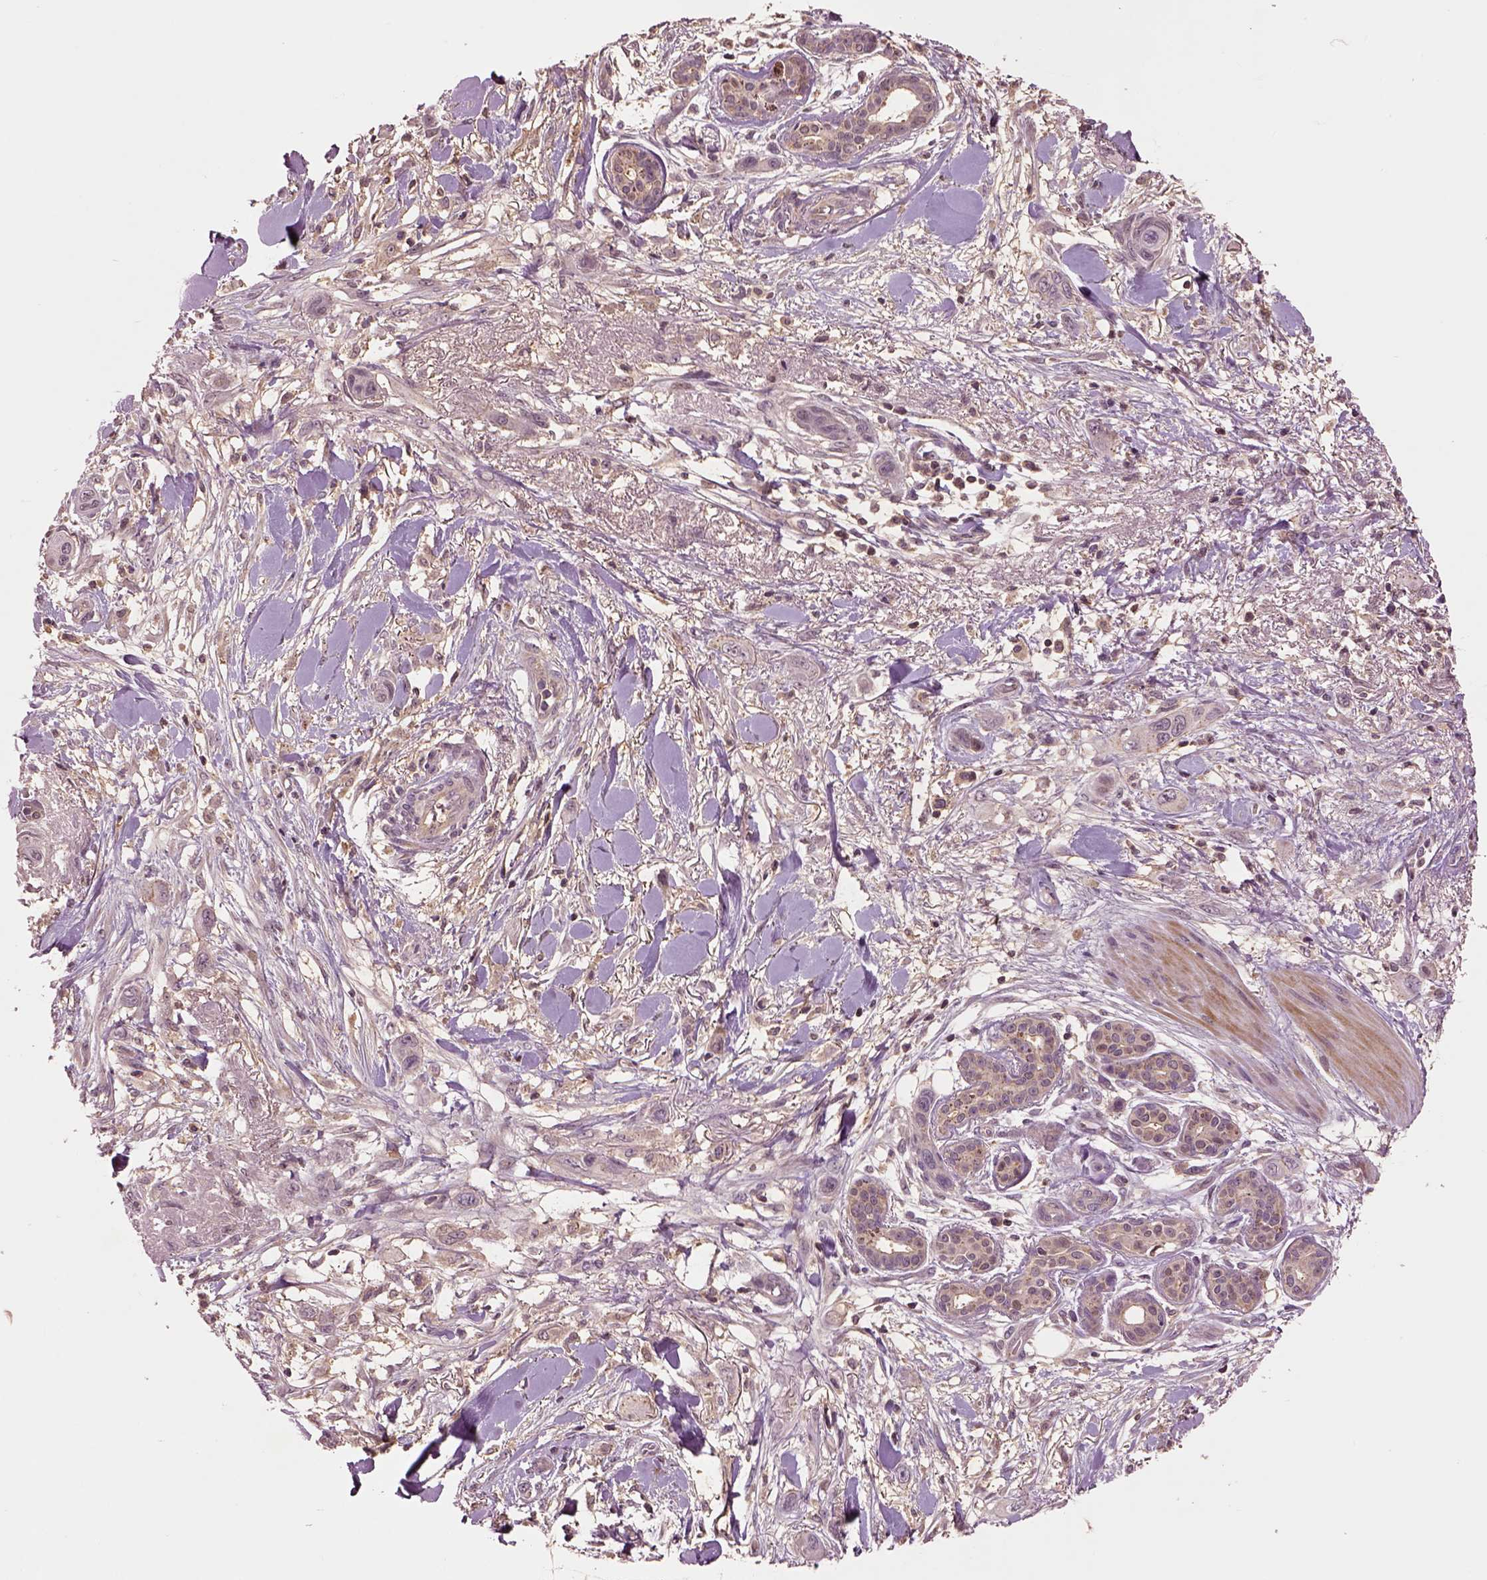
{"staining": {"intensity": "negative", "quantity": "none", "location": "none"}, "tissue": "skin cancer", "cell_type": "Tumor cells", "image_type": "cancer", "snomed": [{"axis": "morphology", "description": "Squamous cell carcinoma, NOS"}, {"axis": "topography", "description": "Skin"}], "caption": "There is no significant expression in tumor cells of squamous cell carcinoma (skin). The staining was performed using DAB (3,3'-diaminobenzidine) to visualize the protein expression in brown, while the nuclei were stained in blue with hematoxylin (Magnification: 20x).", "gene": "MTHFS", "patient": {"sex": "male", "age": 79}}